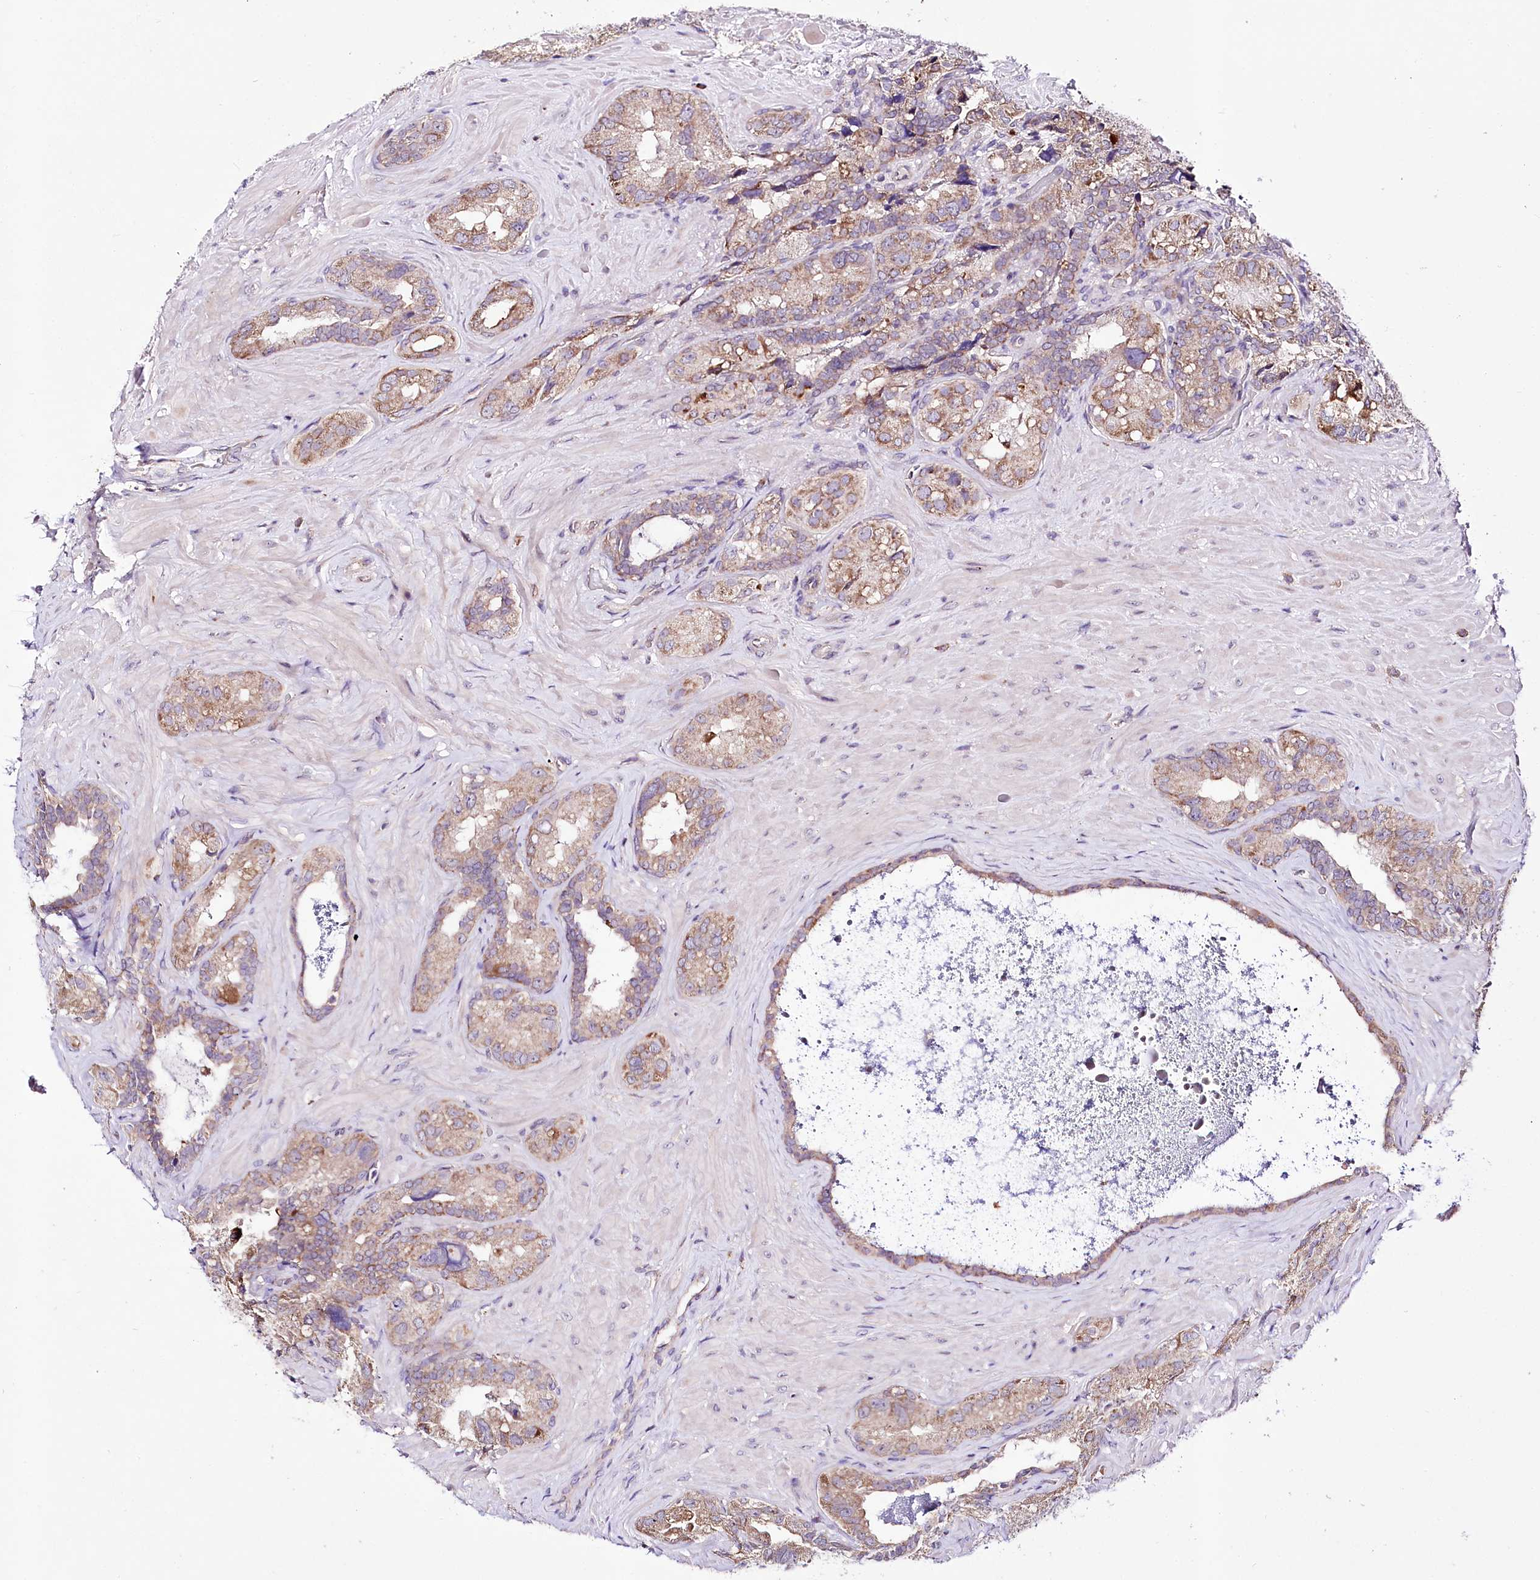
{"staining": {"intensity": "moderate", "quantity": "25%-75%", "location": "cytoplasmic/membranous"}, "tissue": "seminal vesicle", "cell_type": "Glandular cells", "image_type": "normal", "snomed": [{"axis": "morphology", "description": "Normal tissue, NOS"}, {"axis": "topography", "description": "Seminal veicle"}, {"axis": "topography", "description": "Peripheral nerve tissue"}], "caption": "Immunohistochemical staining of benign human seminal vesicle shows medium levels of moderate cytoplasmic/membranous expression in approximately 25%-75% of glandular cells.", "gene": "ATE1", "patient": {"sex": "male", "age": 67}}